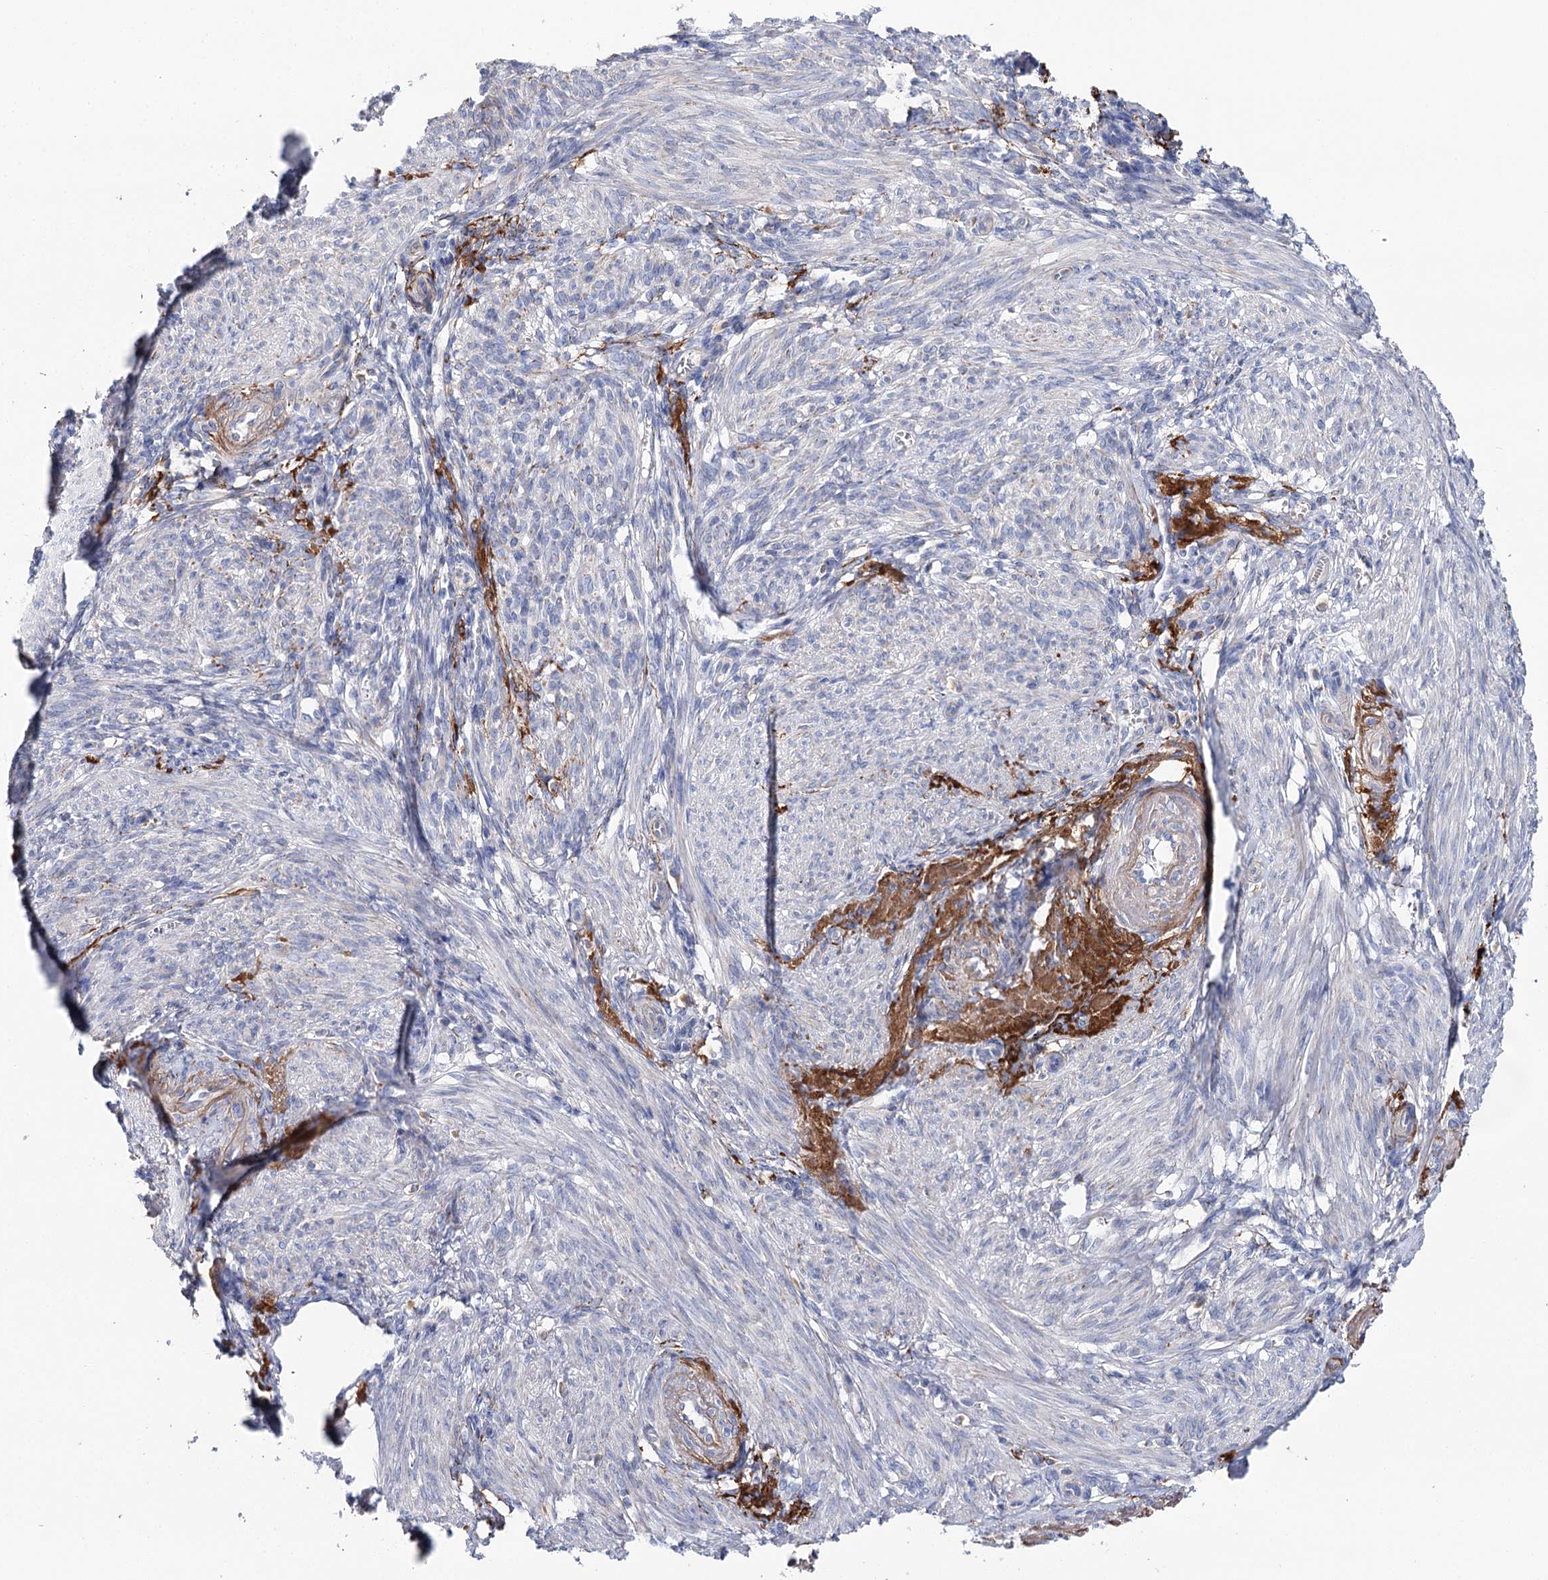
{"staining": {"intensity": "negative", "quantity": "none", "location": "none"}, "tissue": "smooth muscle", "cell_type": "Smooth muscle cells", "image_type": "normal", "snomed": [{"axis": "morphology", "description": "Normal tissue, NOS"}, {"axis": "topography", "description": "Smooth muscle"}], "caption": "Immunohistochemical staining of benign smooth muscle exhibits no significant staining in smooth muscle cells.", "gene": "EPYC", "patient": {"sex": "female", "age": 39}}